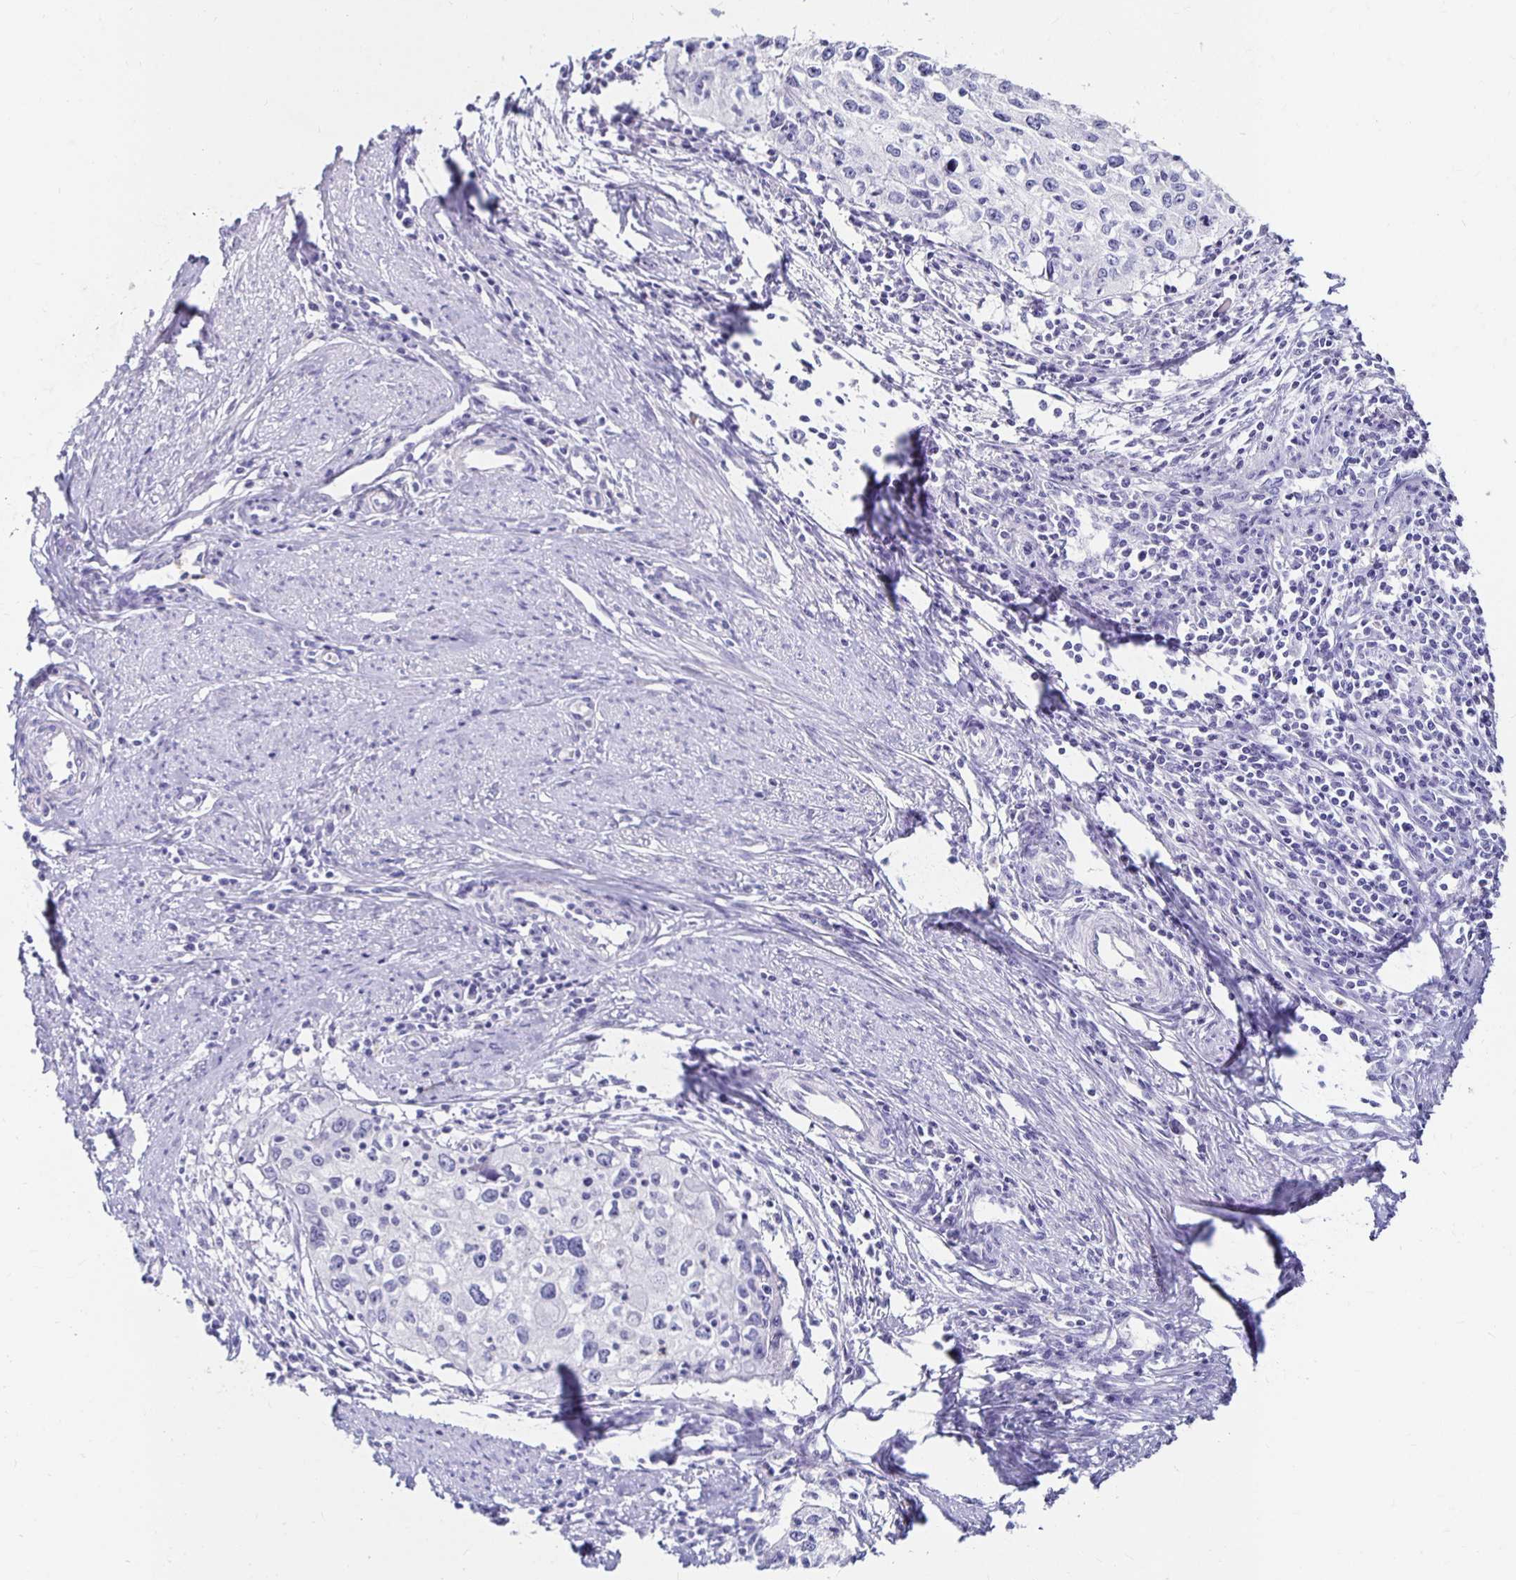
{"staining": {"intensity": "negative", "quantity": "none", "location": "none"}, "tissue": "cervical cancer", "cell_type": "Tumor cells", "image_type": "cancer", "snomed": [{"axis": "morphology", "description": "Squamous cell carcinoma, NOS"}, {"axis": "topography", "description": "Cervix"}], "caption": "Immunohistochemistry (IHC) photomicrograph of cervical cancer (squamous cell carcinoma) stained for a protein (brown), which shows no positivity in tumor cells.", "gene": "DYNLT4", "patient": {"sex": "female", "age": 40}}